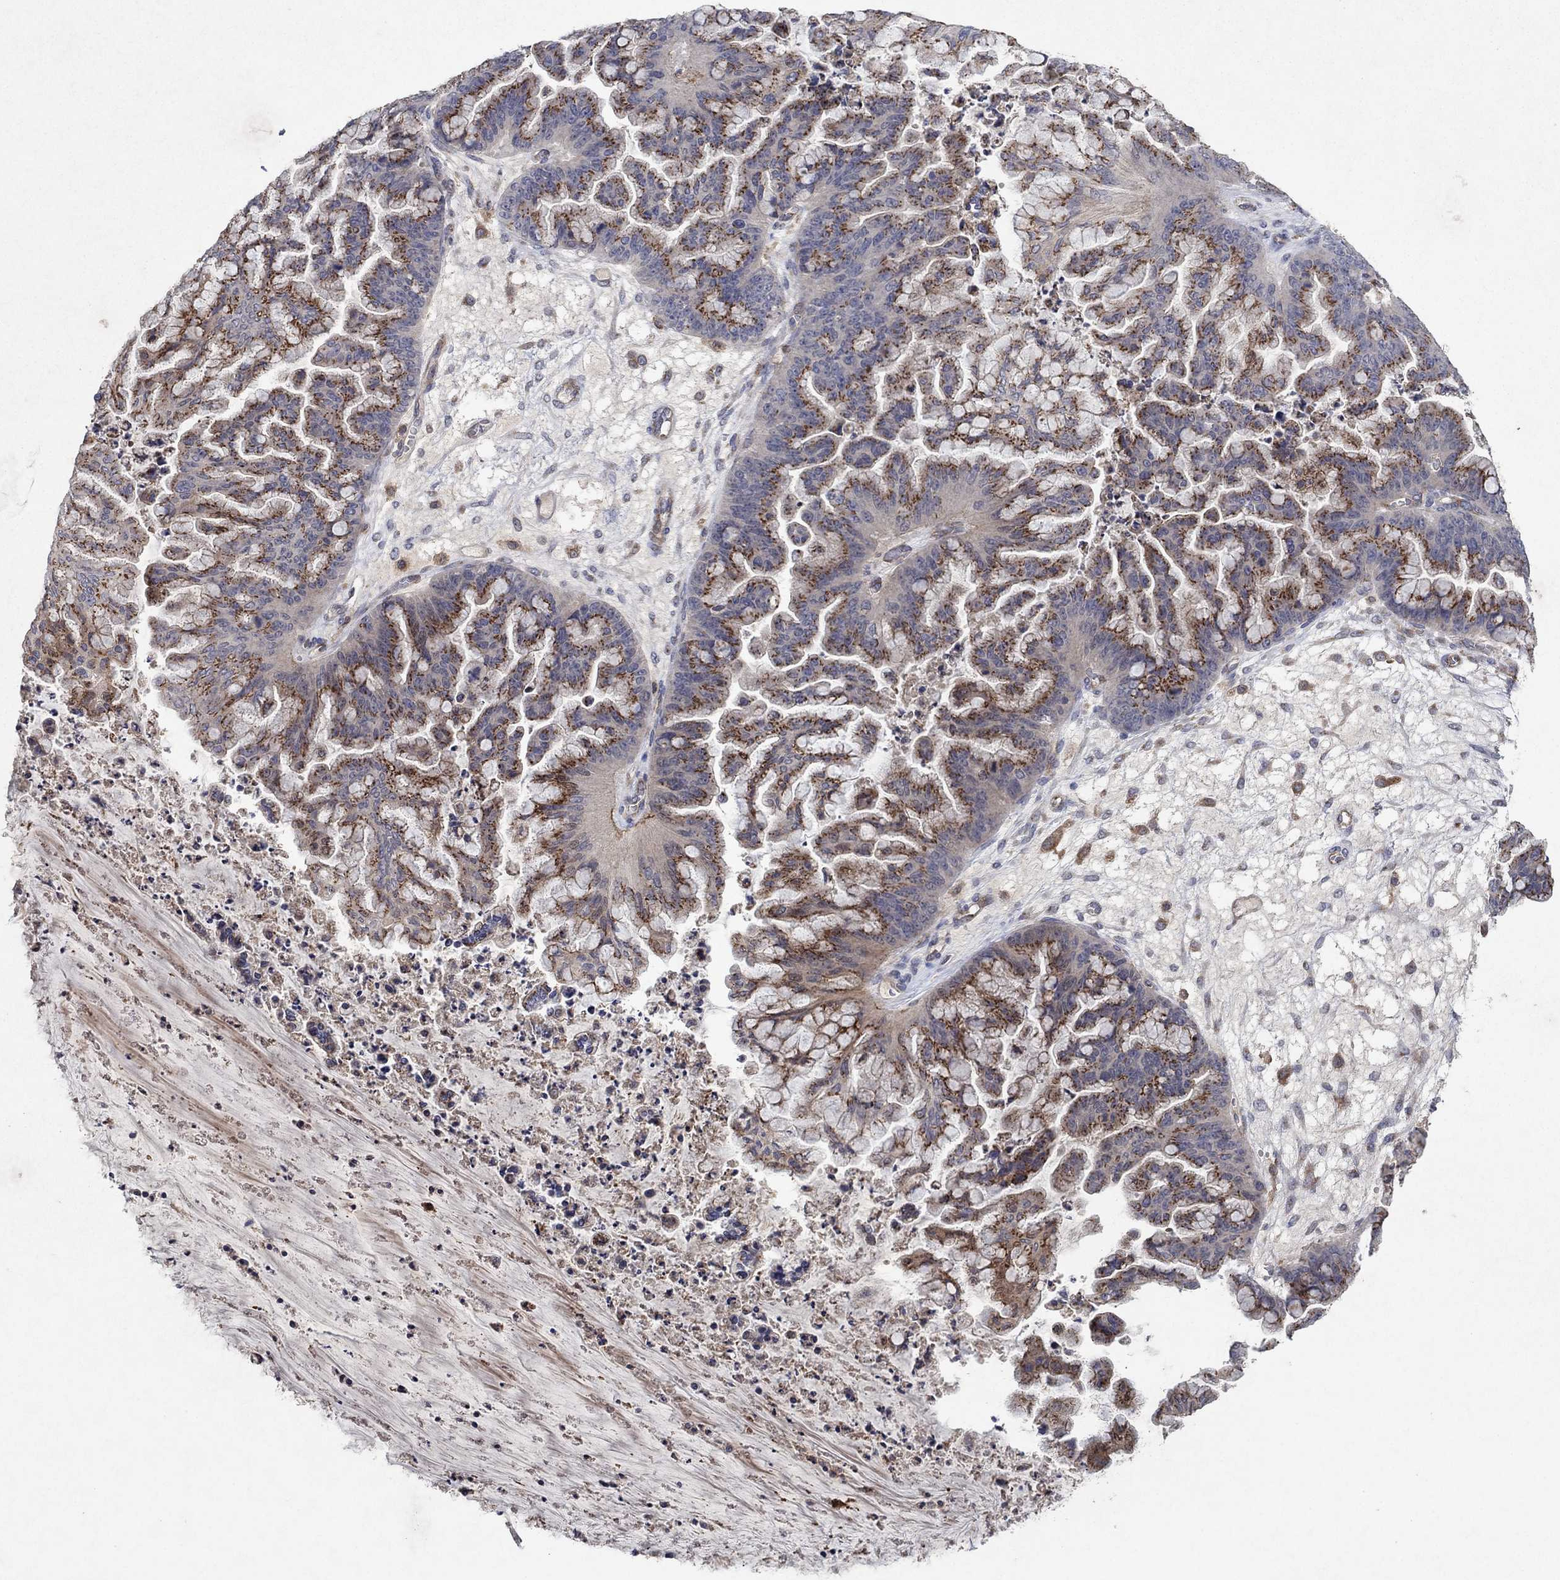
{"staining": {"intensity": "strong", "quantity": "25%-75%", "location": "cytoplasmic/membranous"}, "tissue": "ovarian cancer", "cell_type": "Tumor cells", "image_type": "cancer", "snomed": [{"axis": "morphology", "description": "Cystadenocarcinoma, mucinous, NOS"}, {"axis": "topography", "description": "Ovary"}], "caption": "Immunohistochemistry of ovarian cancer demonstrates high levels of strong cytoplasmic/membranous expression in approximately 25%-75% of tumor cells. The staining is performed using DAB brown chromogen to label protein expression. The nuclei are counter-stained blue using hematoxylin.", "gene": "FRG1", "patient": {"sex": "female", "age": 67}}